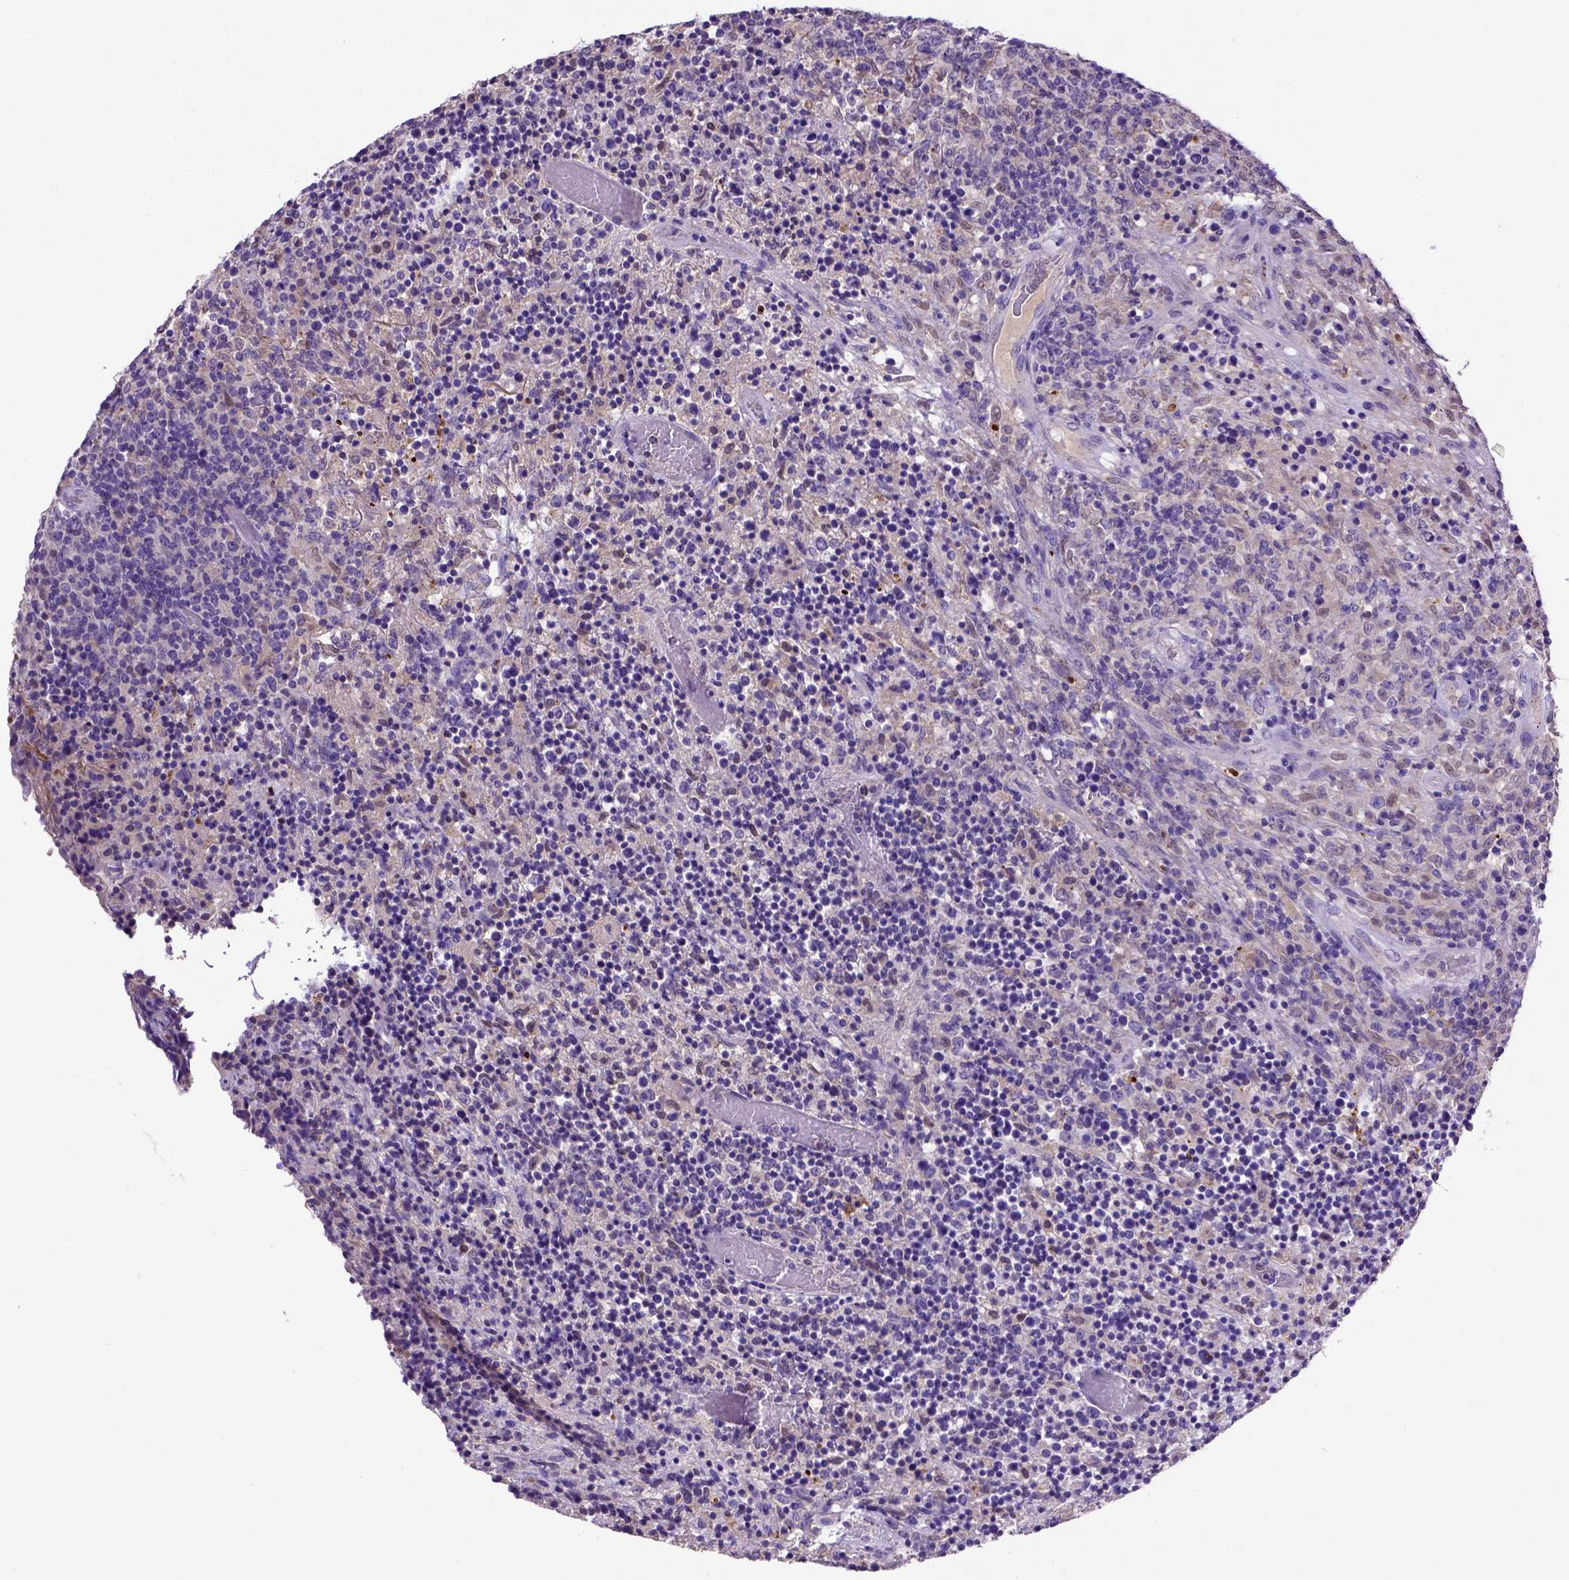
{"staining": {"intensity": "negative", "quantity": "none", "location": "none"}, "tissue": "lymphoma", "cell_type": "Tumor cells", "image_type": "cancer", "snomed": [{"axis": "morphology", "description": "Malignant lymphoma, non-Hodgkin's type, High grade"}, {"axis": "topography", "description": "Lung"}], "caption": "This is a photomicrograph of immunohistochemistry staining of malignant lymphoma, non-Hodgkin's type (high-grade), which shows no staining in tumor cells.", "gene": "ADAM12", "patient": {"sex": "male", "age": 79}}